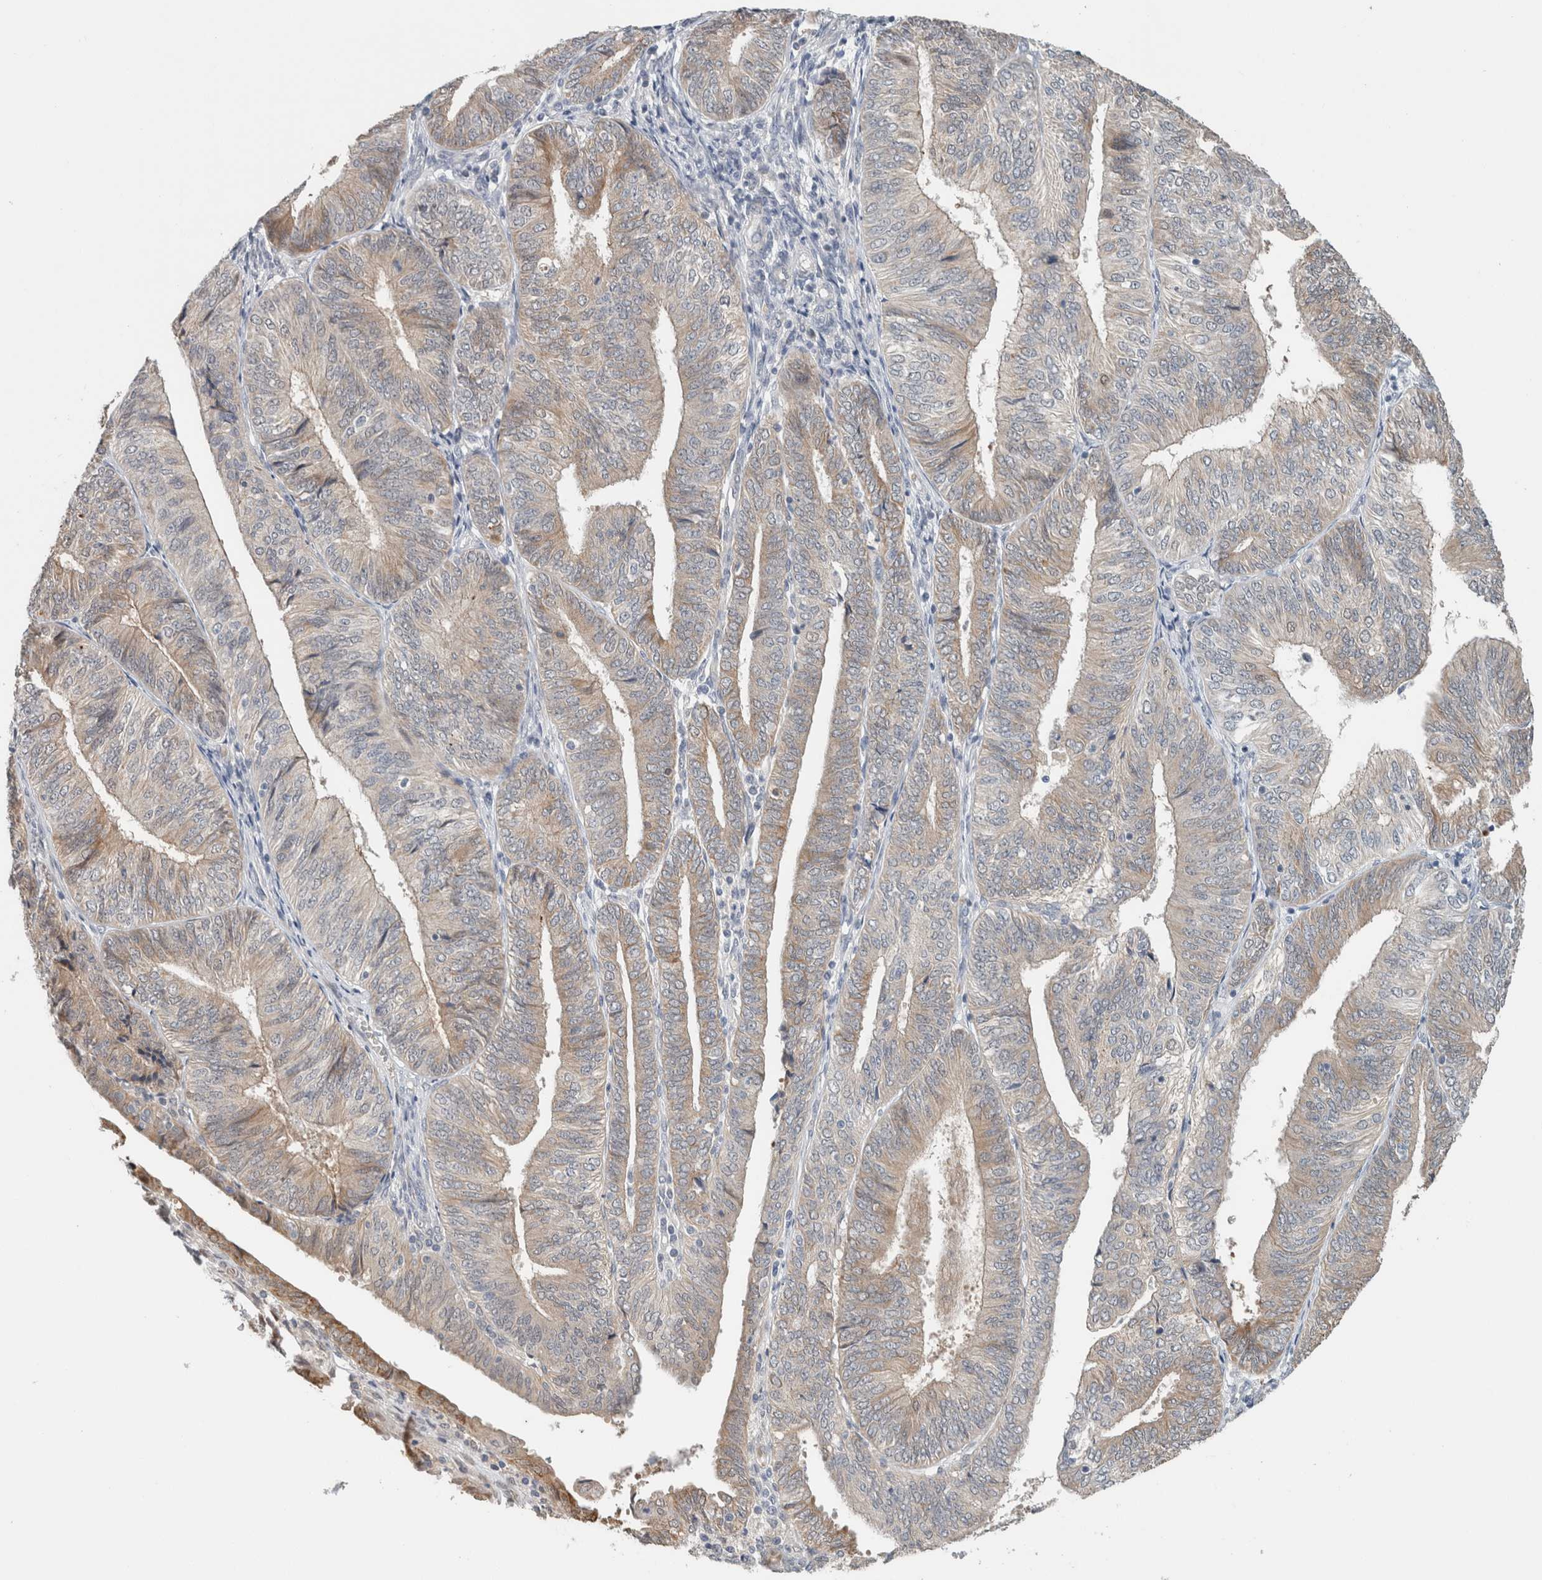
{"staining": {"intensity": "weak", "quantity": "25%-75%", "location": "cytoplasmic/membranous"}, "tissue": "endometrial cancer", "cell_type": "Tumor cells", "image_type": "cancer", "snomed": [{"axis": "morphology", "description": "Adenocarcinoma, NOS"}, {"axis": "topography", "description": "Endometrium"}], "caption": "Protein positivity by immunohistochemistry reveals weak cytoplasmic/membranous staining in approximately 25%-75% of tumor cells in endometrial cancer (adenocarcinoma).", "gene": "CRAT", "patient": {"sex": "female", "age": 58}}